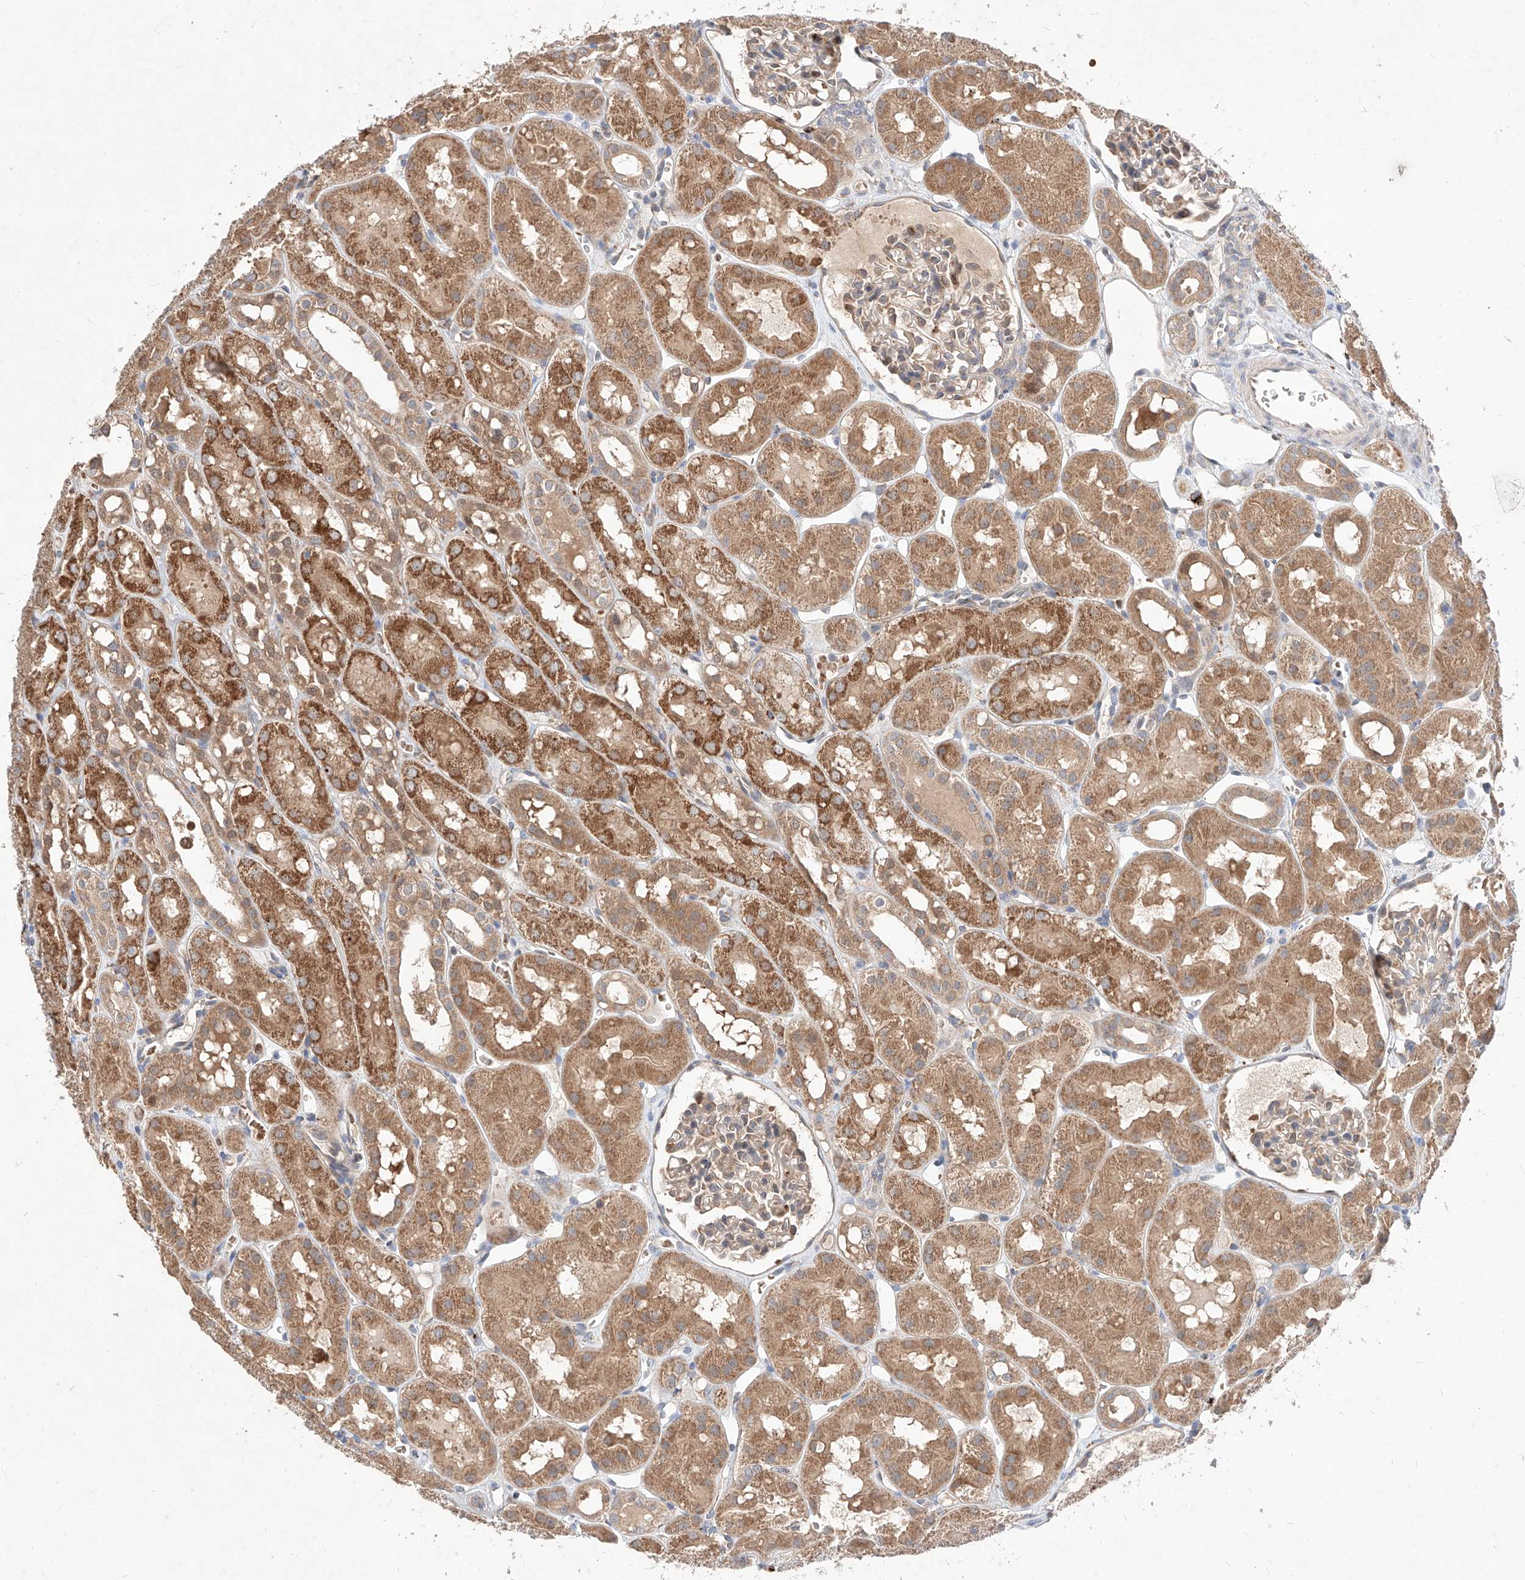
{"staining": {"intensity": "weak", "quantity": "25%-75%", "location": "cytoplasmic/membranous"}, "tissue": "kidney", "cell_type": "Cells in glomeruli", "image_type": "normal", "snomed": [{"axis": "morphology", "description": "Normal tissue, NOS"}, {"axis": "topography", "description": "Kidney"}], "caption": "Protein expression analysis of normal kidney displays weak cytoplasmic/membranous expression in approximately 25%-75% of cells in glomeruli.", "gene": "TSNAX", "patient": {"sex": "male", "age": 16}}